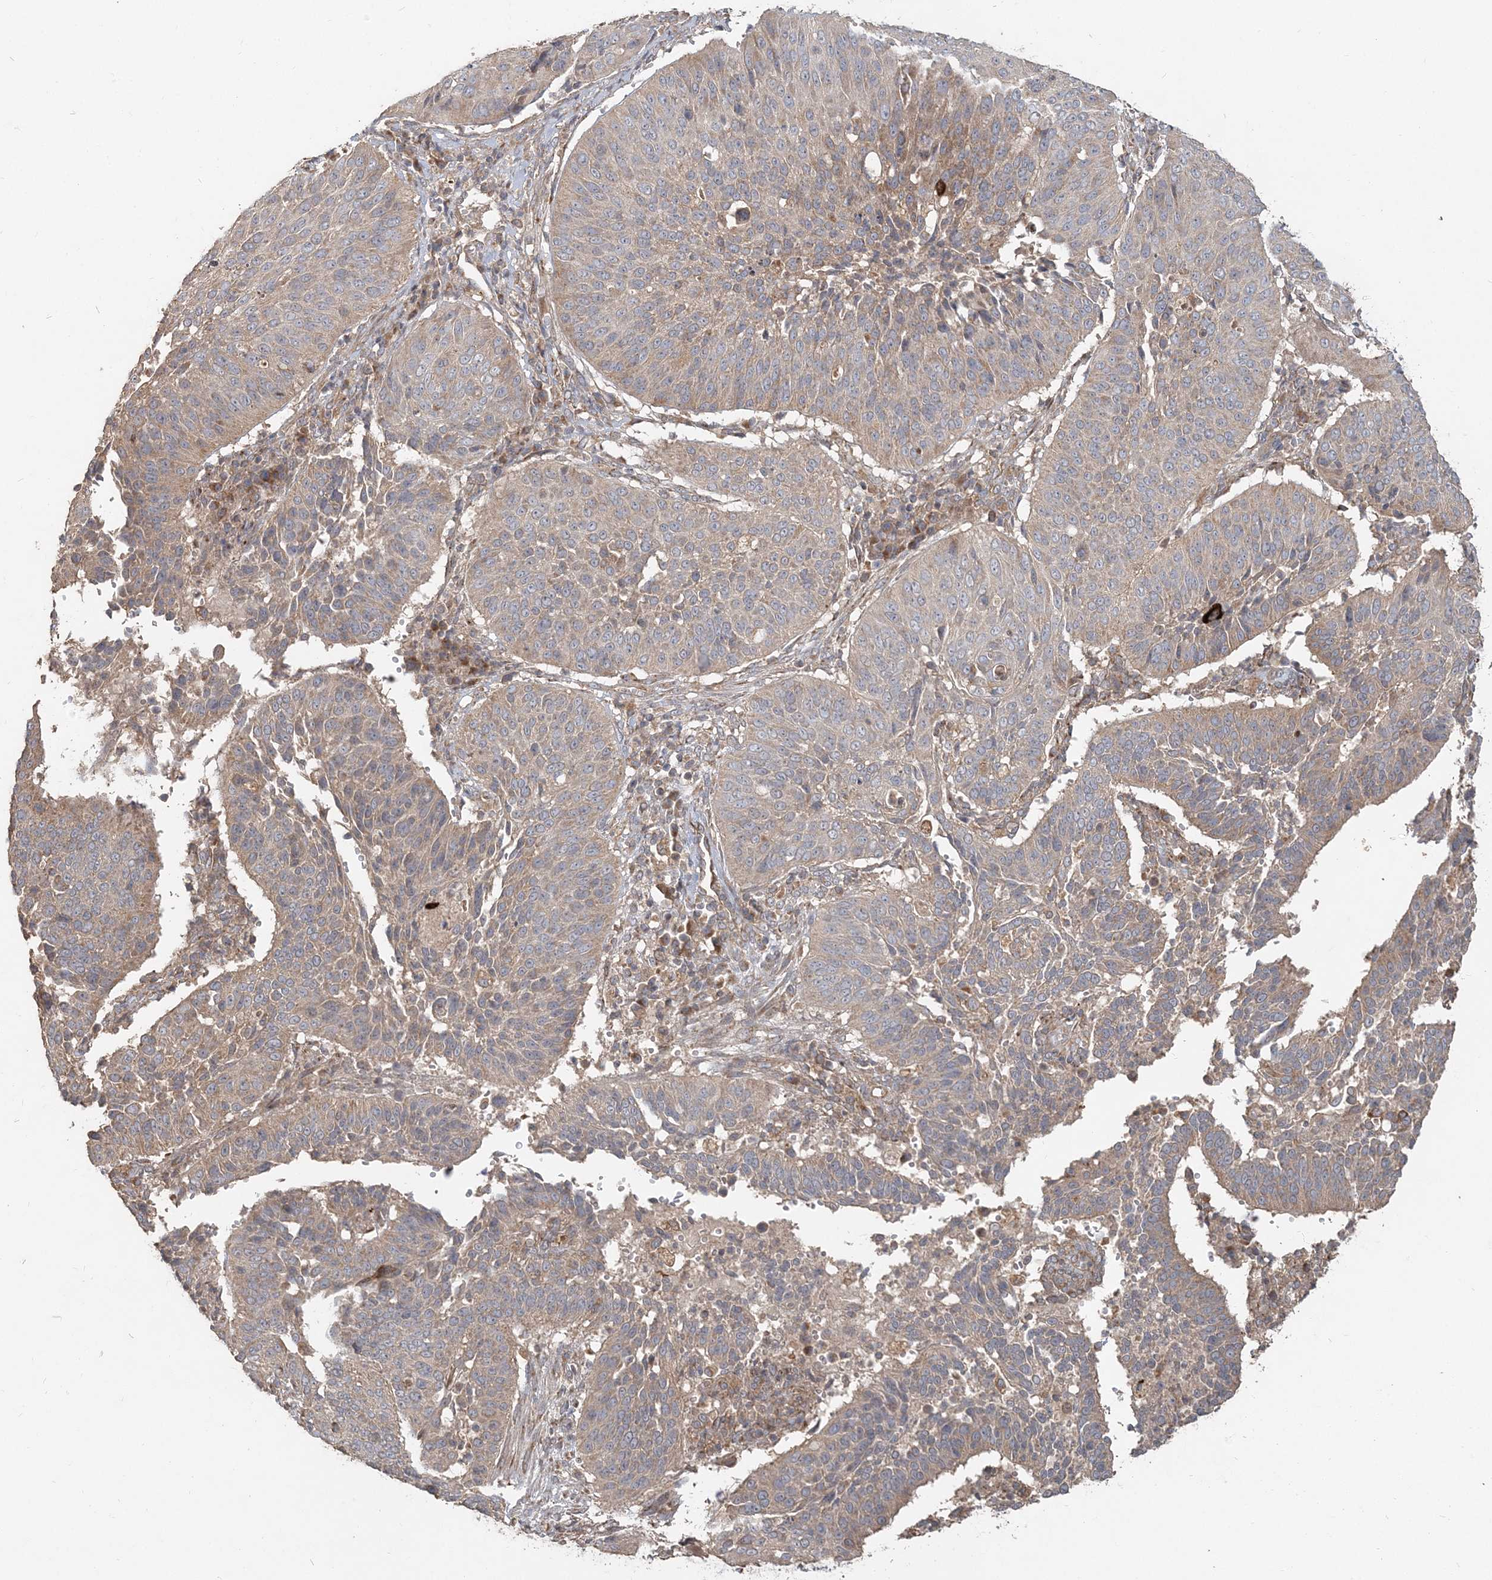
{"staining": {"intensity": "moderate", "quantity": "25%-75%", "location": "cytoplasmic/membranous"}, "tissue": "cervical cancer", "cell_type": "Tumor cells", "image_type": "cancer", "snomed": [{"axis": "morphology", "description": "Normal tissue, NOS"}, {"axis": "morphology", "description": "Squamous cell carcinoma, NOS"}, {"axis": "topography", "description": "Cervix"}], "caption": "Human squamous cell carcinoma (cervical) stained for a protein (brown) reveals moderate cytoplasmic/membranous positive positivity in about 25%-75% of tumor cells.", "gene": "RAB14", "patient": {"sex": "female", "age": 39}}